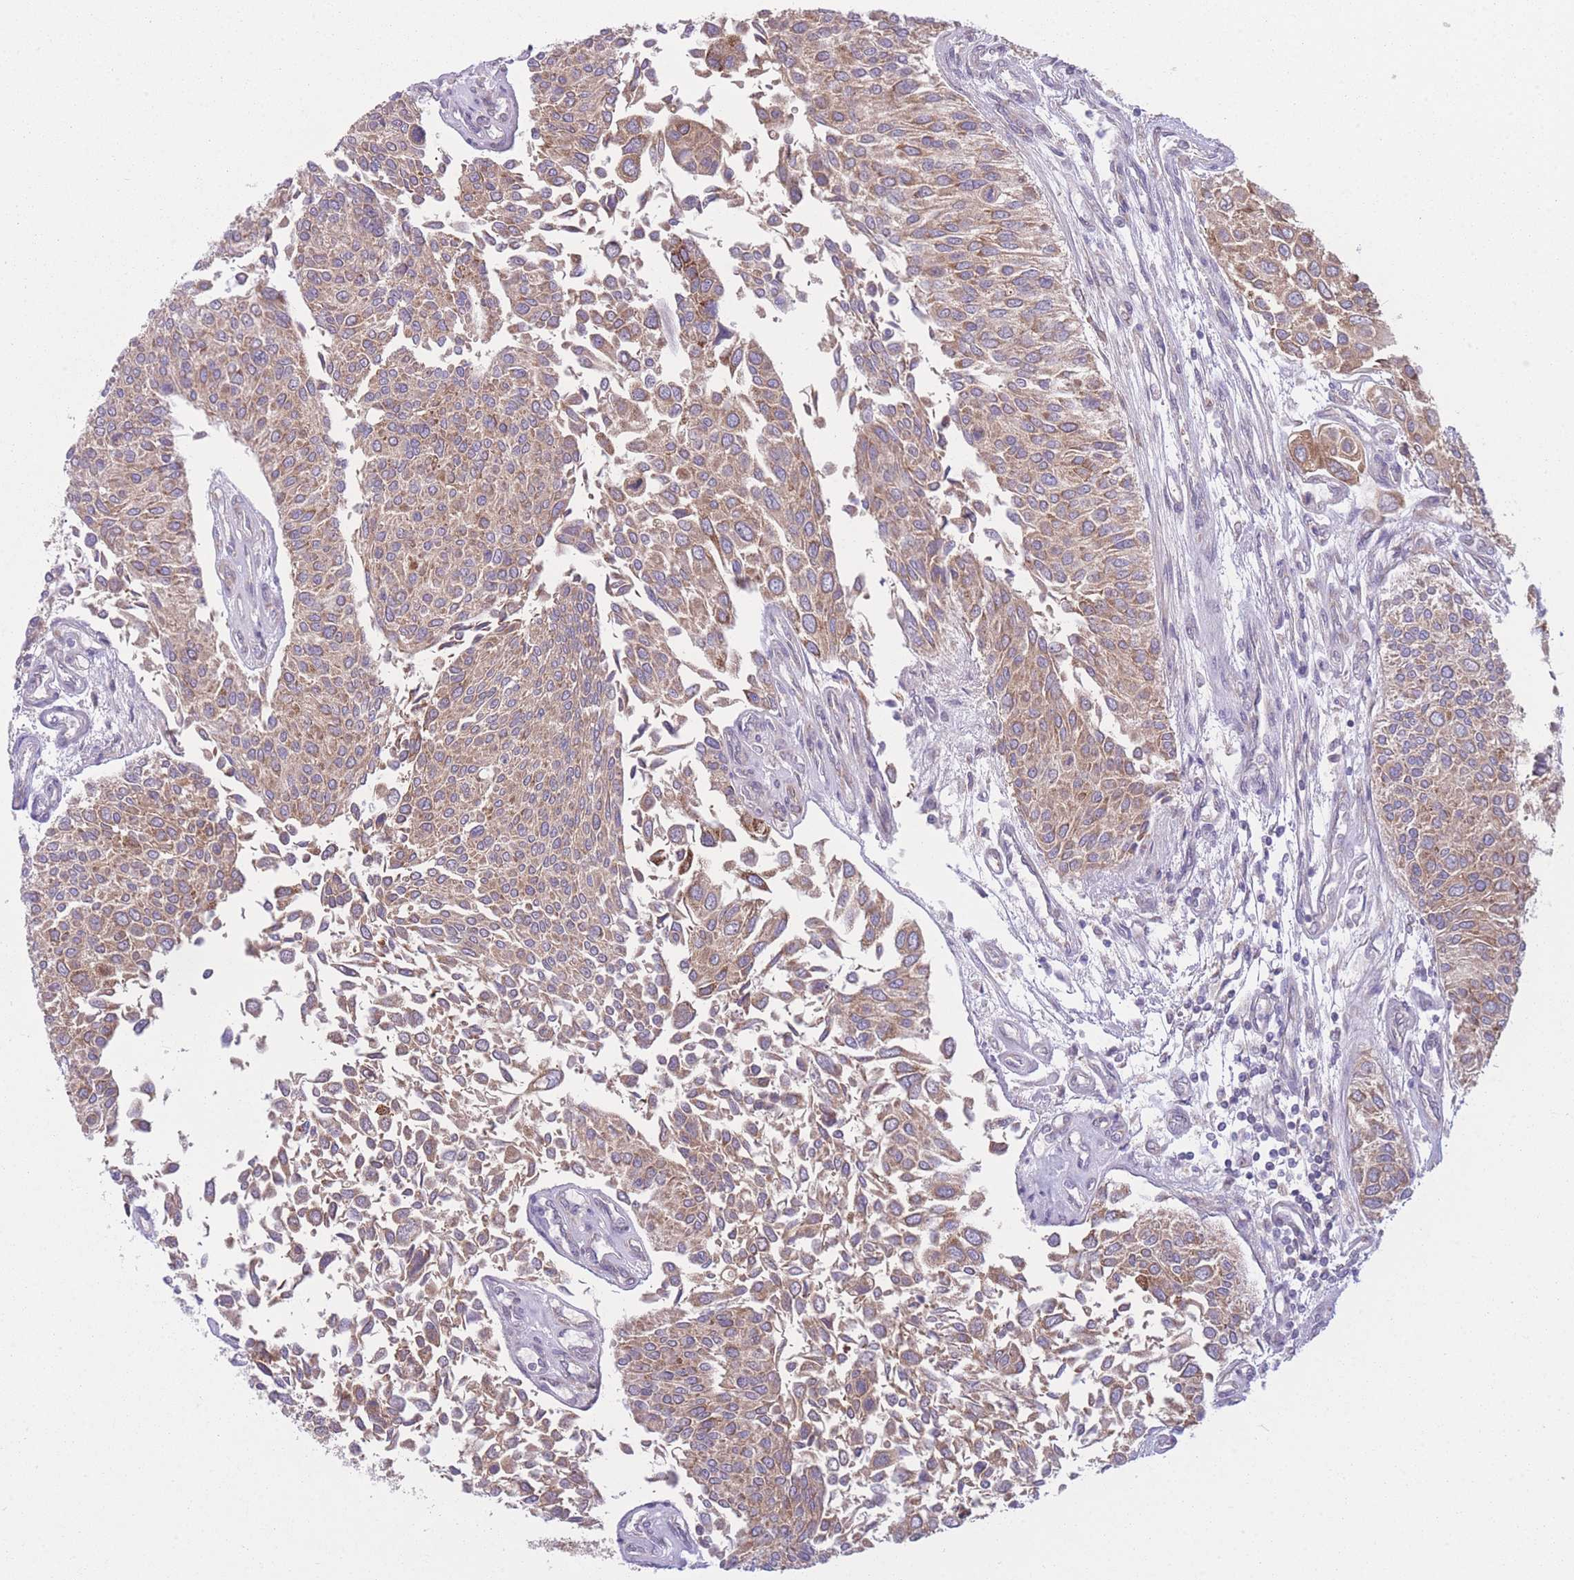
{"staining": {"intensity": "moderate", "quantity": ">75%", "location": "cytoplasmic/membranous"}, "tissue": "urothelial cancer", "cell_type": "Tumor cells", "image_type": "cancer", "snomed": [{"axis": "morphology", "description": "Urothelial carcinoma, NOS"}, {"axis": "topography", "description": "Urinary bladder"}], "caption": "Immunohistochemical staining of human urothelial cancer shows moderate cytoplasmic/membranous protein positivity in approximately >75% of tumor cells.", "gene": "CCT6B", "patient": {"sex": "male", "age": 55}}